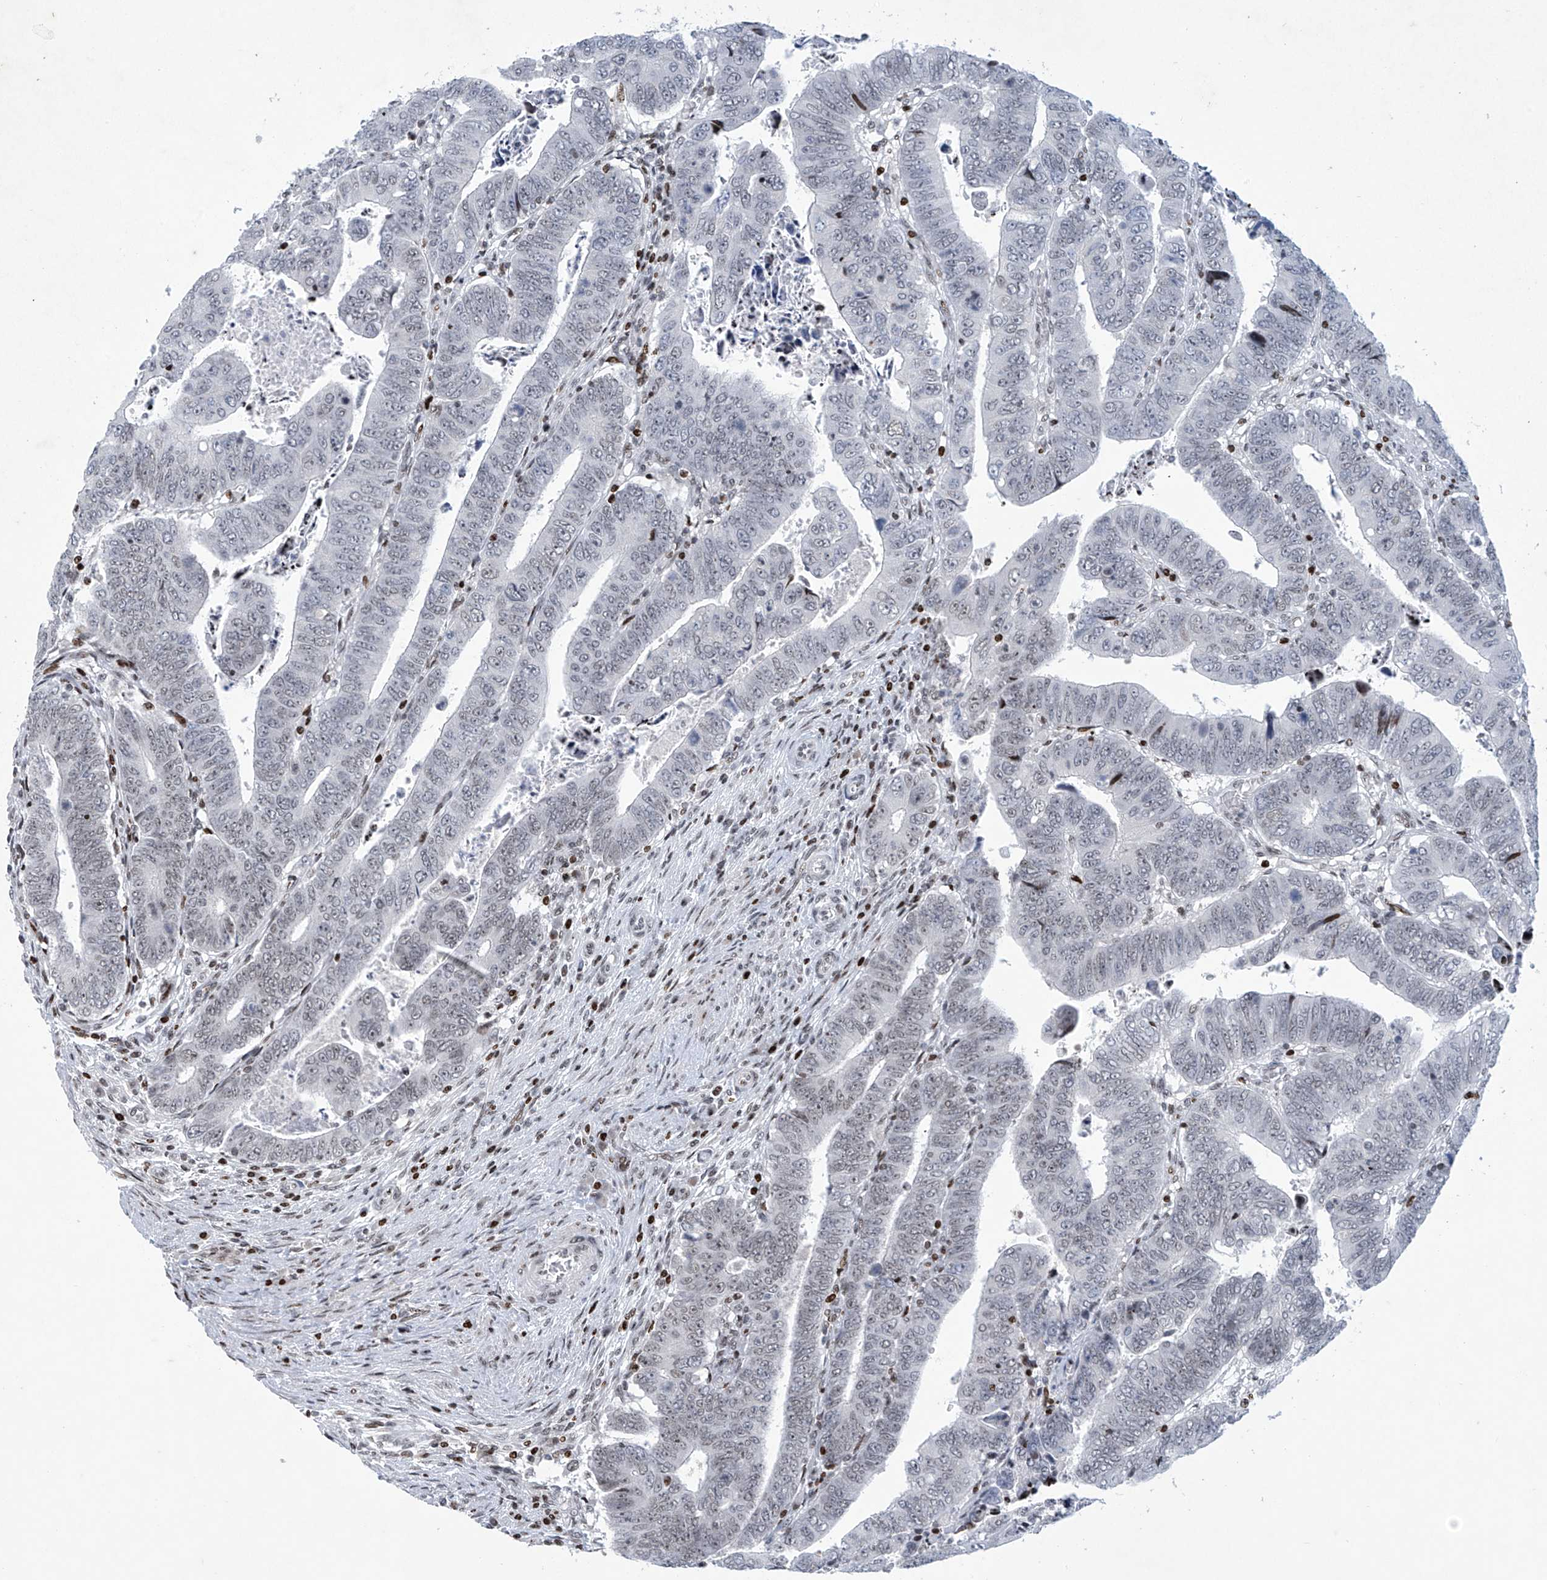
{"staining": {"intensity": "weak", "quantity": "<25%", "location": "nuclear"}, "tissue": "colorectal cancer", "cell_type": "Tumor cells", "image_type": "cancer", "snomed": [{"axis": "morphology", "description": "Normal tissue, NOS"}, {"axis": "morphology", "description": "Adenocarcinoma, NOS"}, {"axis": "topography", "description": "Rectum"}], "caption": "Immunohistochemistry (IHC) image of human adenocarcinoma (colorectal) stained for a protein (brown), which reveals no expression in tumor cells.", "gene": "RFX7", "patient": {"sex": "female", "age": 65}}